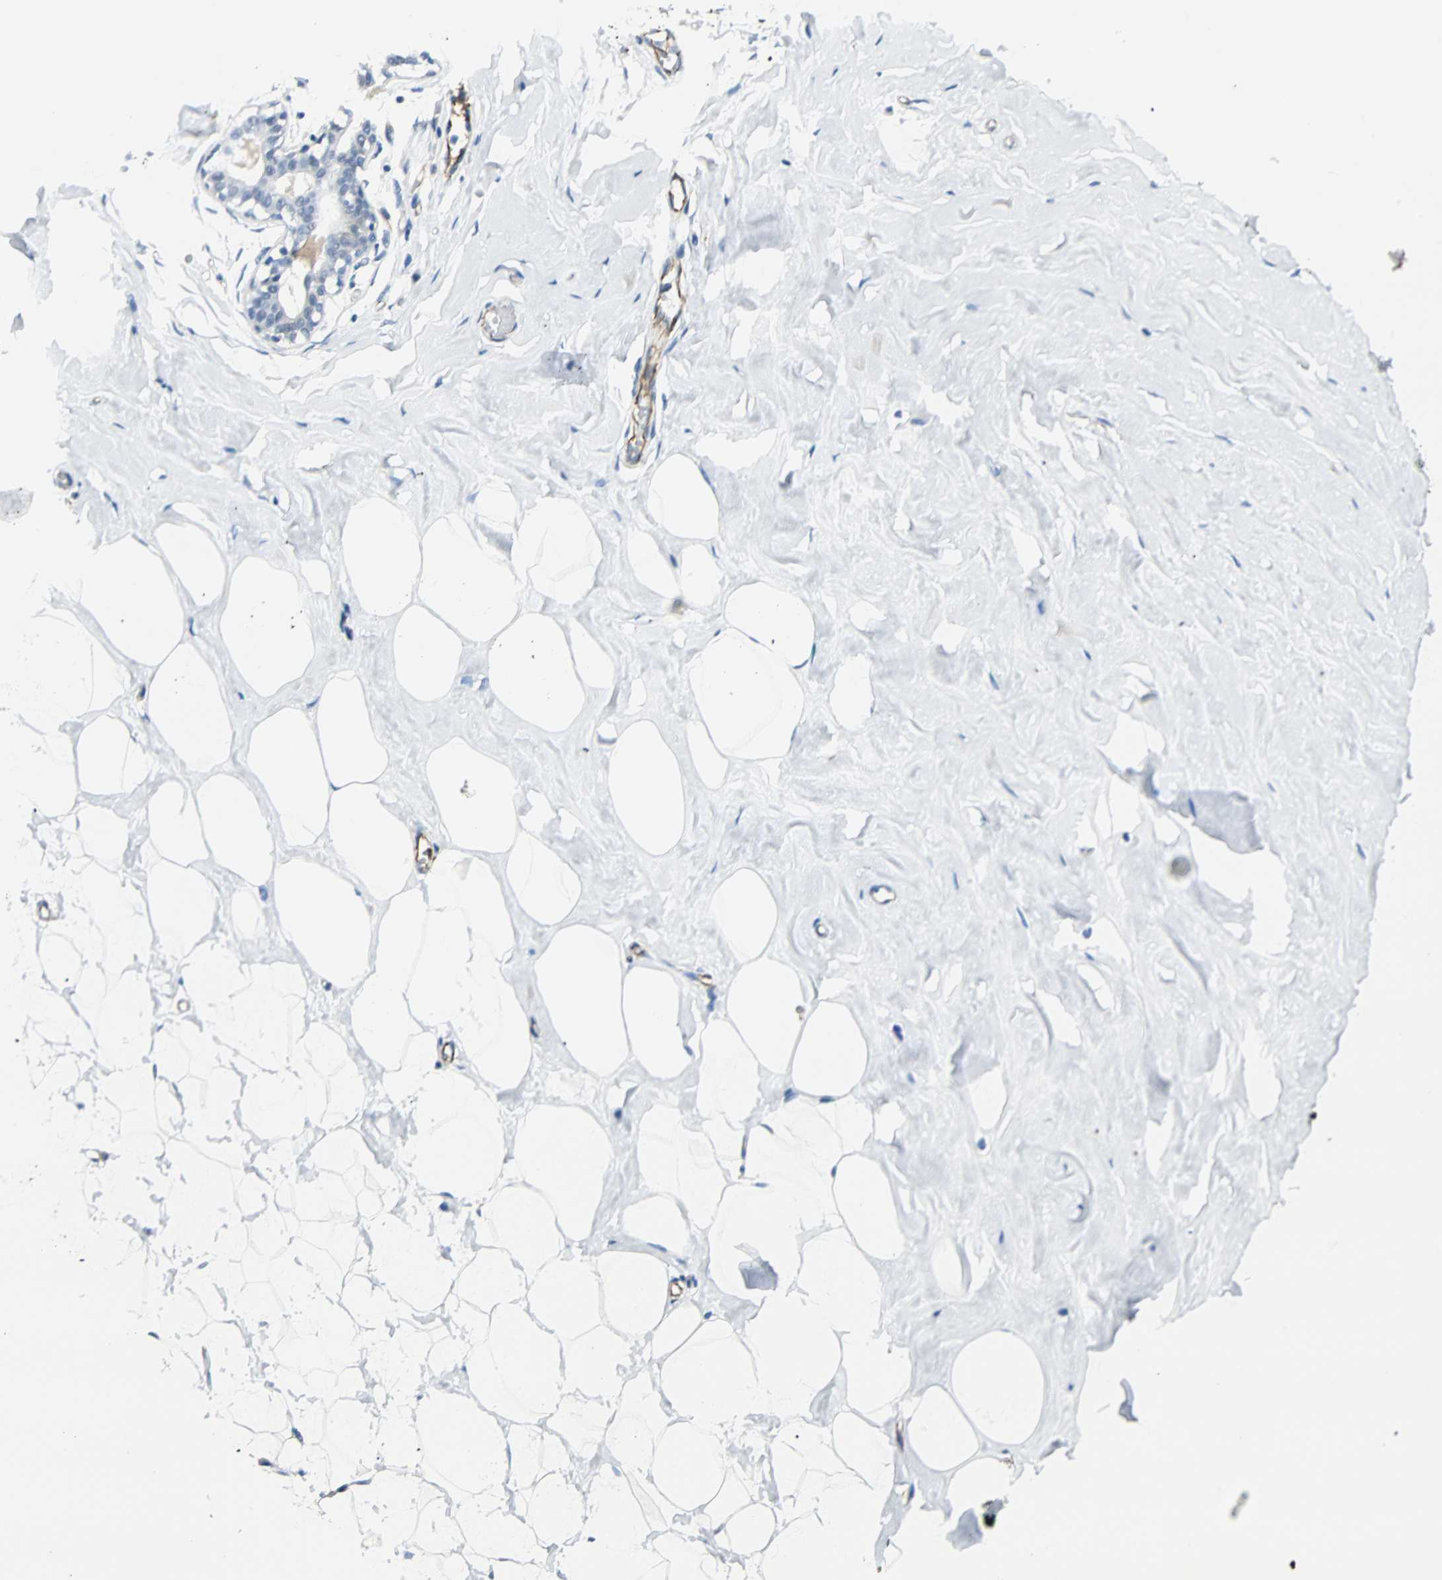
{"staining": {"intensity": "negative", "quantity": "none", "location": "none"}, "tissue": "breast", "cell_type": "Adipocytes", "image_type": "normal", "snomed": [{"axis": "morphology", "description": "Normal tissue, NOS"}, {"axis": "topography", "description": "Breast"}], "caption": "Human breast stained for a protein using immunohistochemistry shows no positivity in adipocytes.", "gene": "VPS9D1", "patient": {"sex": "female", "age": 23}}